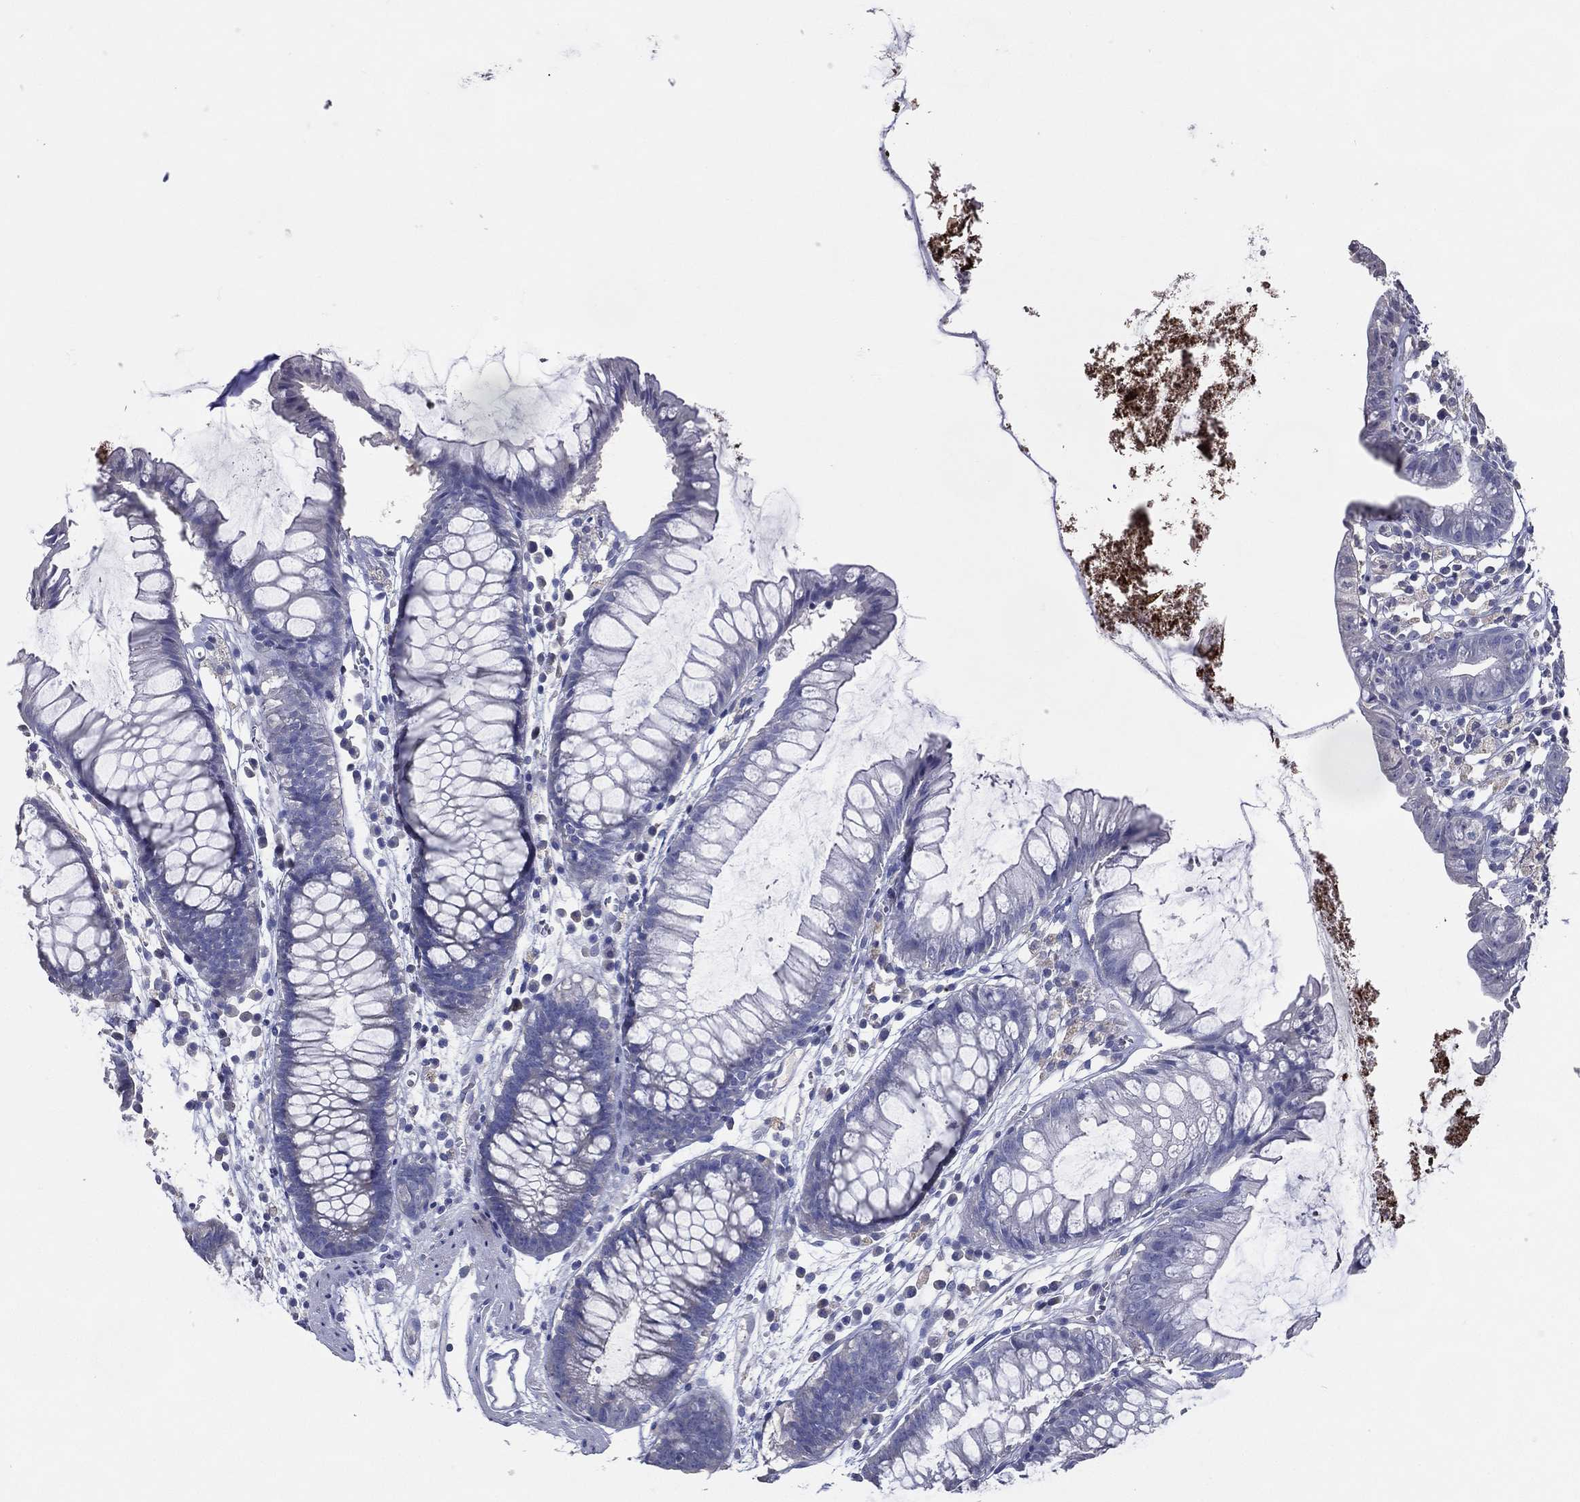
{"staining": {"intensity": "negative", "quantity": "none", "location": "none"}, "tissue": "colon", "cell_type": "Endothelial cells", "image_type": "normal", "snomed": [{"axis": "morphology", "description": "Normal tissue, NOS"}, {"axis": "morphology", "description": "Adenocarcinoma, NOS"}, {"axis": "topography", "description": "Colon"}], "caption": "This is a image of immunohistochemistry (IHC) staining of normal colon, which shows no staining in endothelial cells.", "gene": "TFAP2A", "patient": {"sex": "male", "age": 65}}